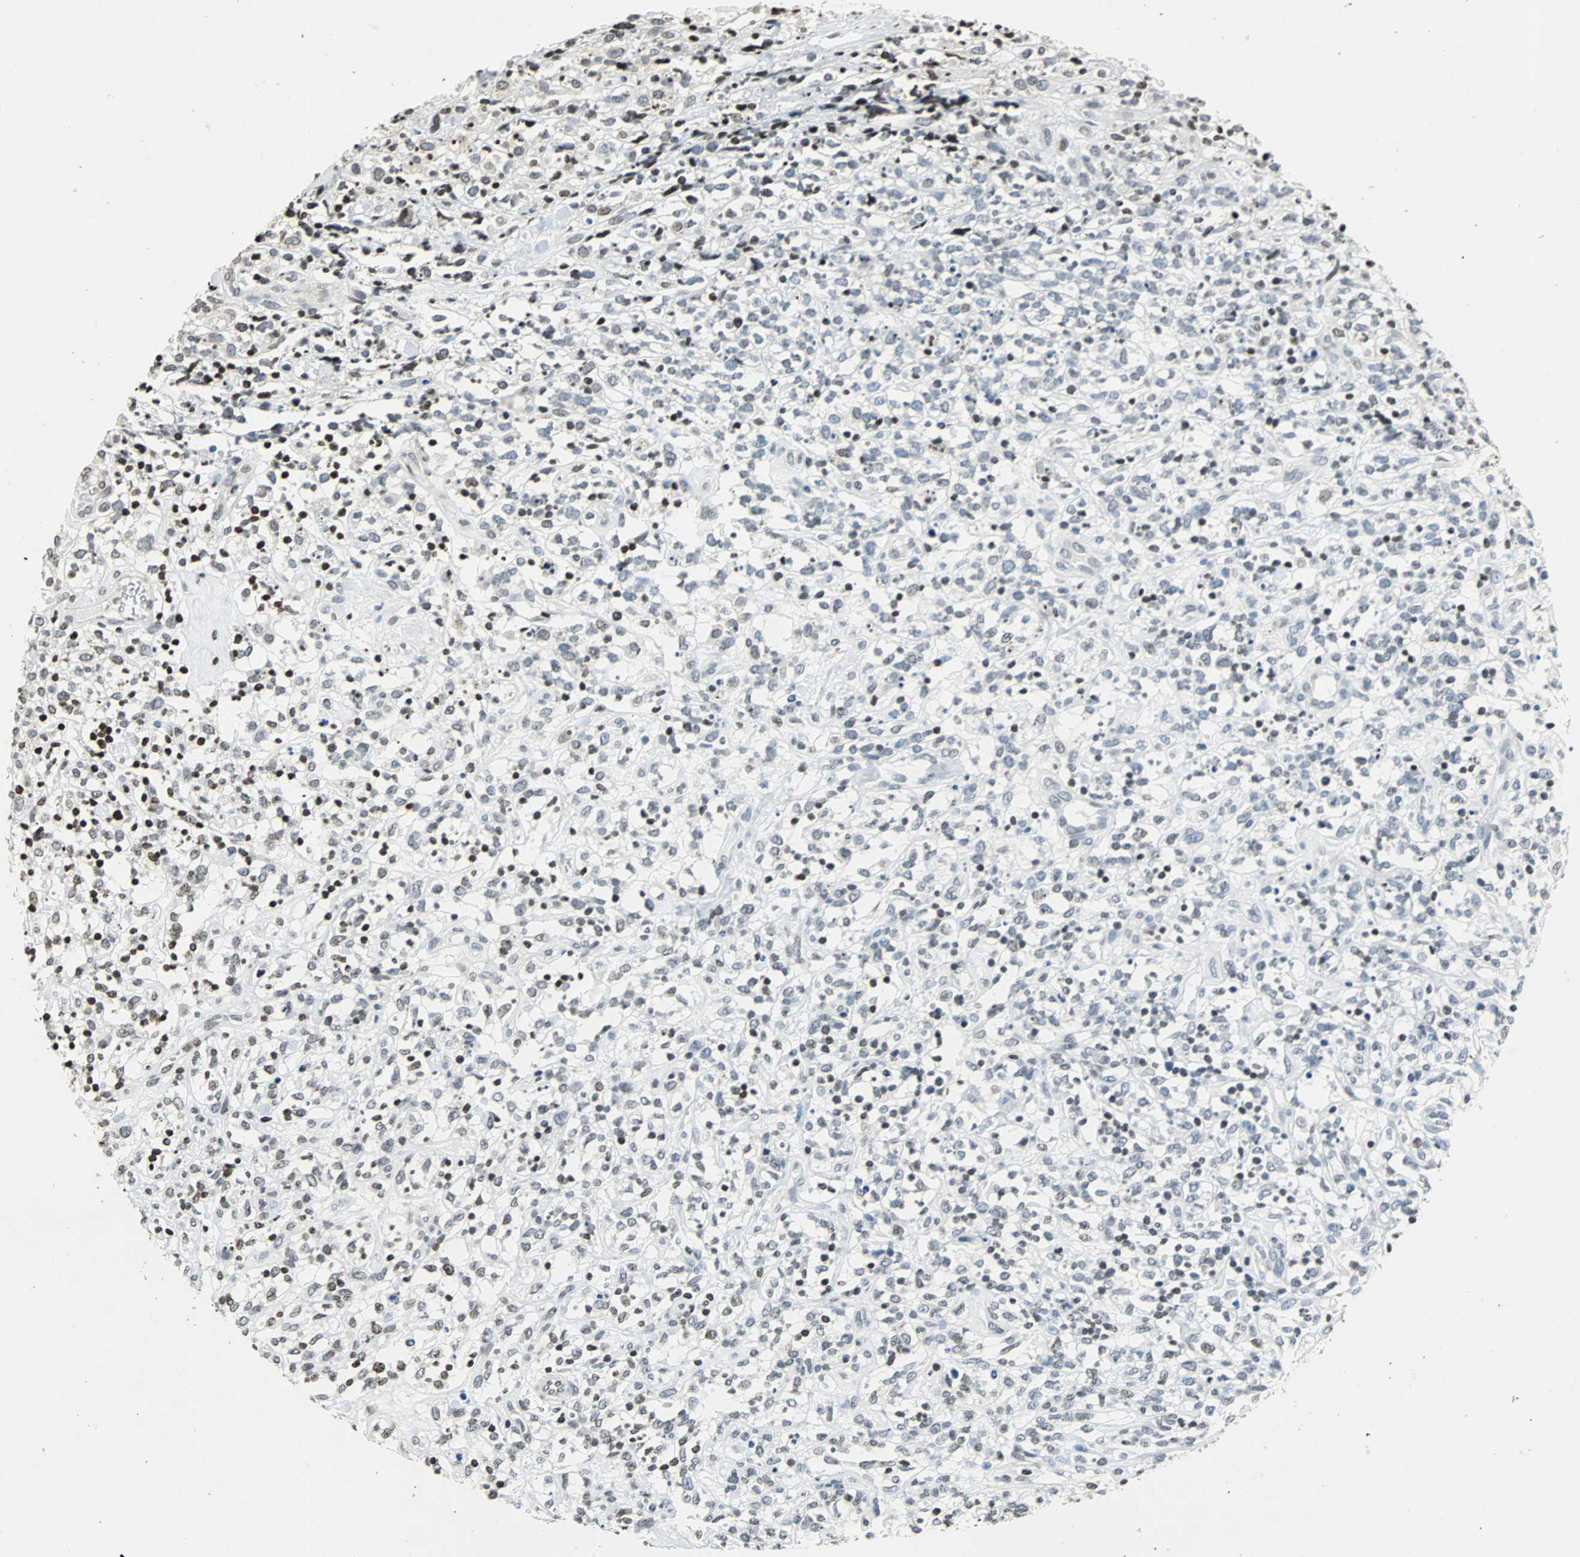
{"staining": {"intensity": "strong", "quantity": "<25%", "location": "nuclear"}, "tissue": "lymphoma", "cell_type": "Tumor cells", "image_type": "cancer", "snomed": [{"axis": "morphology", "description": "Malignant lymphoma, non-Hodgkin's type, High grade"}, {"axis": "topography", "description": "Lymph node"}], "caption": "The immunohistochemical stain highlights strong nuclear expression in tumor cells of high-grade malignant lymphoma, non-Hodgkin's type tissue. Nuclei are stained in blue.", "gene": "PAXIP1", "patient": {"sex": "female", "age": 73}}